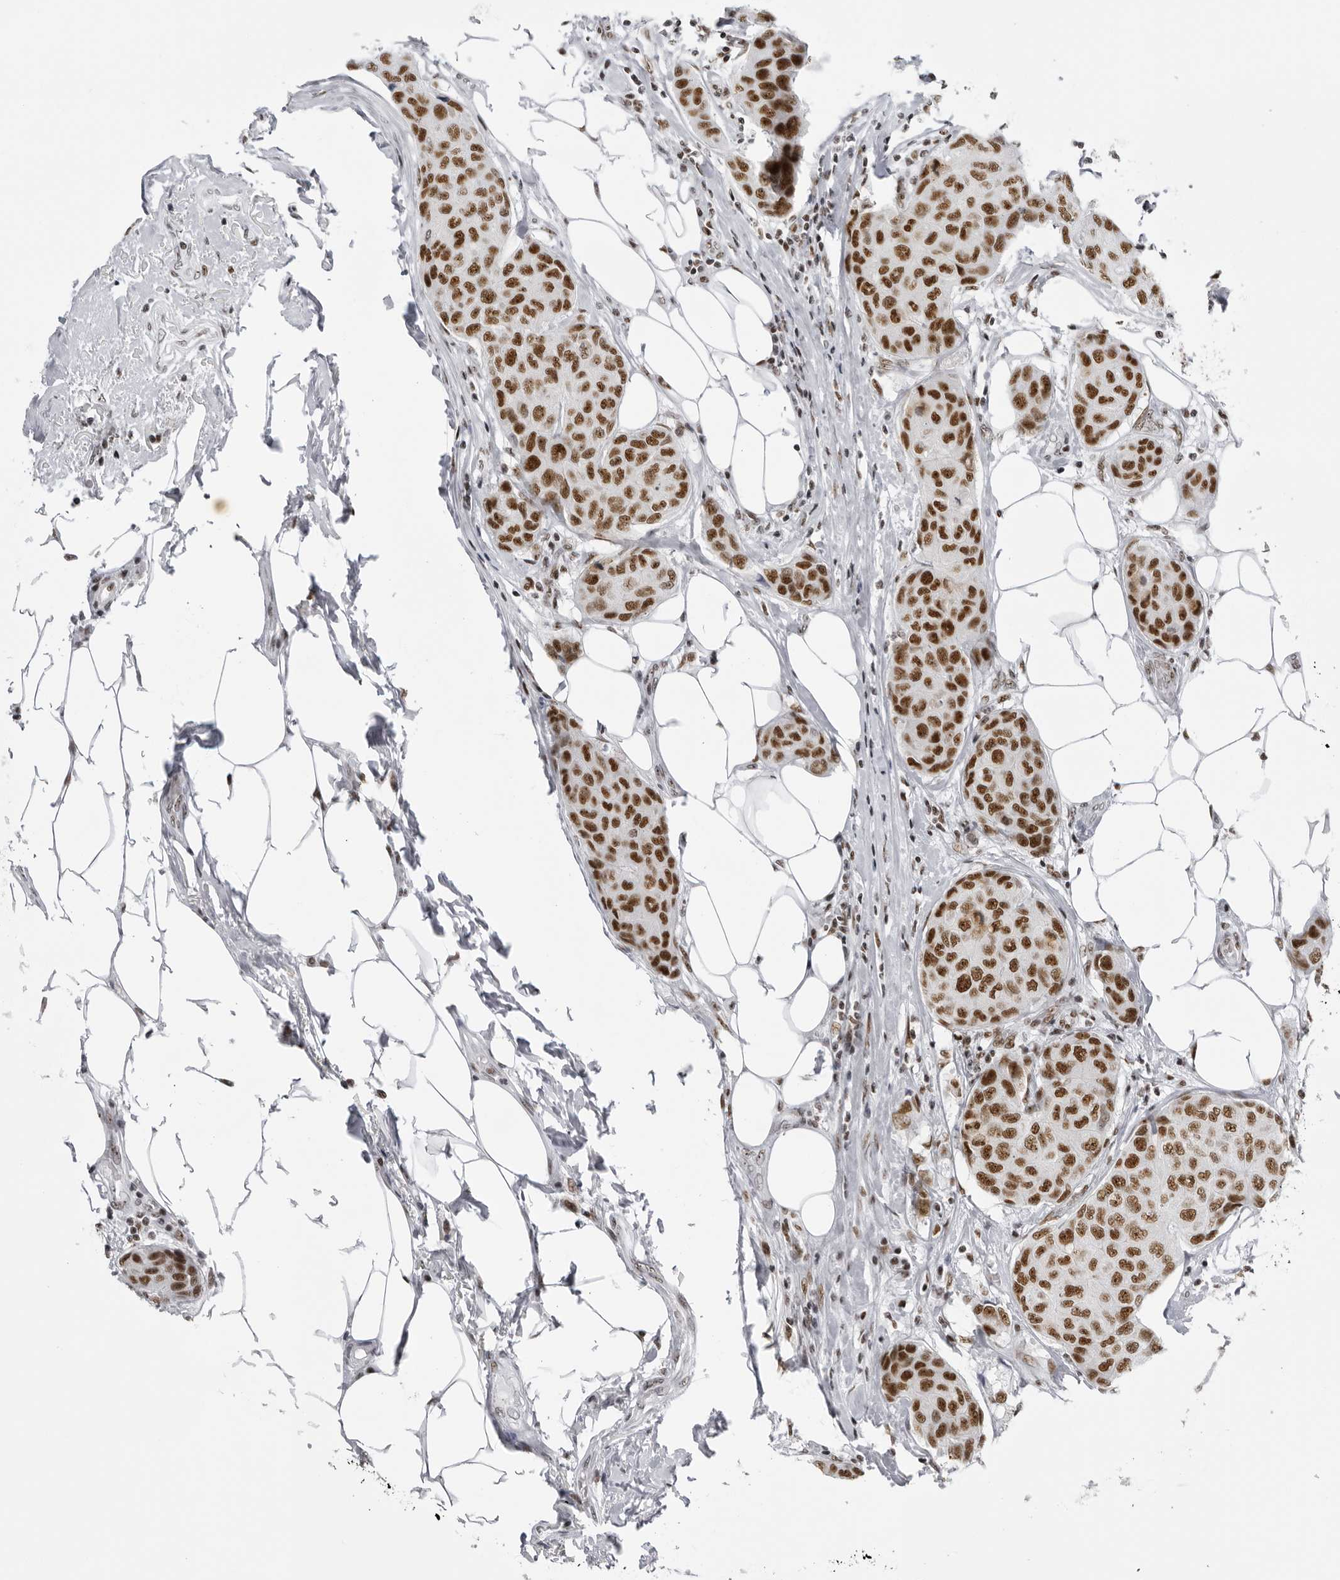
{"staining": {"intensity": "strong", "quantity": ">75%", "location": "nuclear"}, "tissue": "breast cancer", "cell_type": "Tumor cells", "image_type": "cancer", "snomed": [{"axis": "morphology", "description": "Duct carcinoma"}, {"axis": "topography", "description": "Breast"}], "caption": "This photomicrograph demonstrates immunohistochemistry (IHC) staining of human breast invasive ductal carcinoma, with high strong nuclear positivity in about >75% of tumor cells.", "gene": "DHX9", "patient": {"sex": "female", "age": 80}}